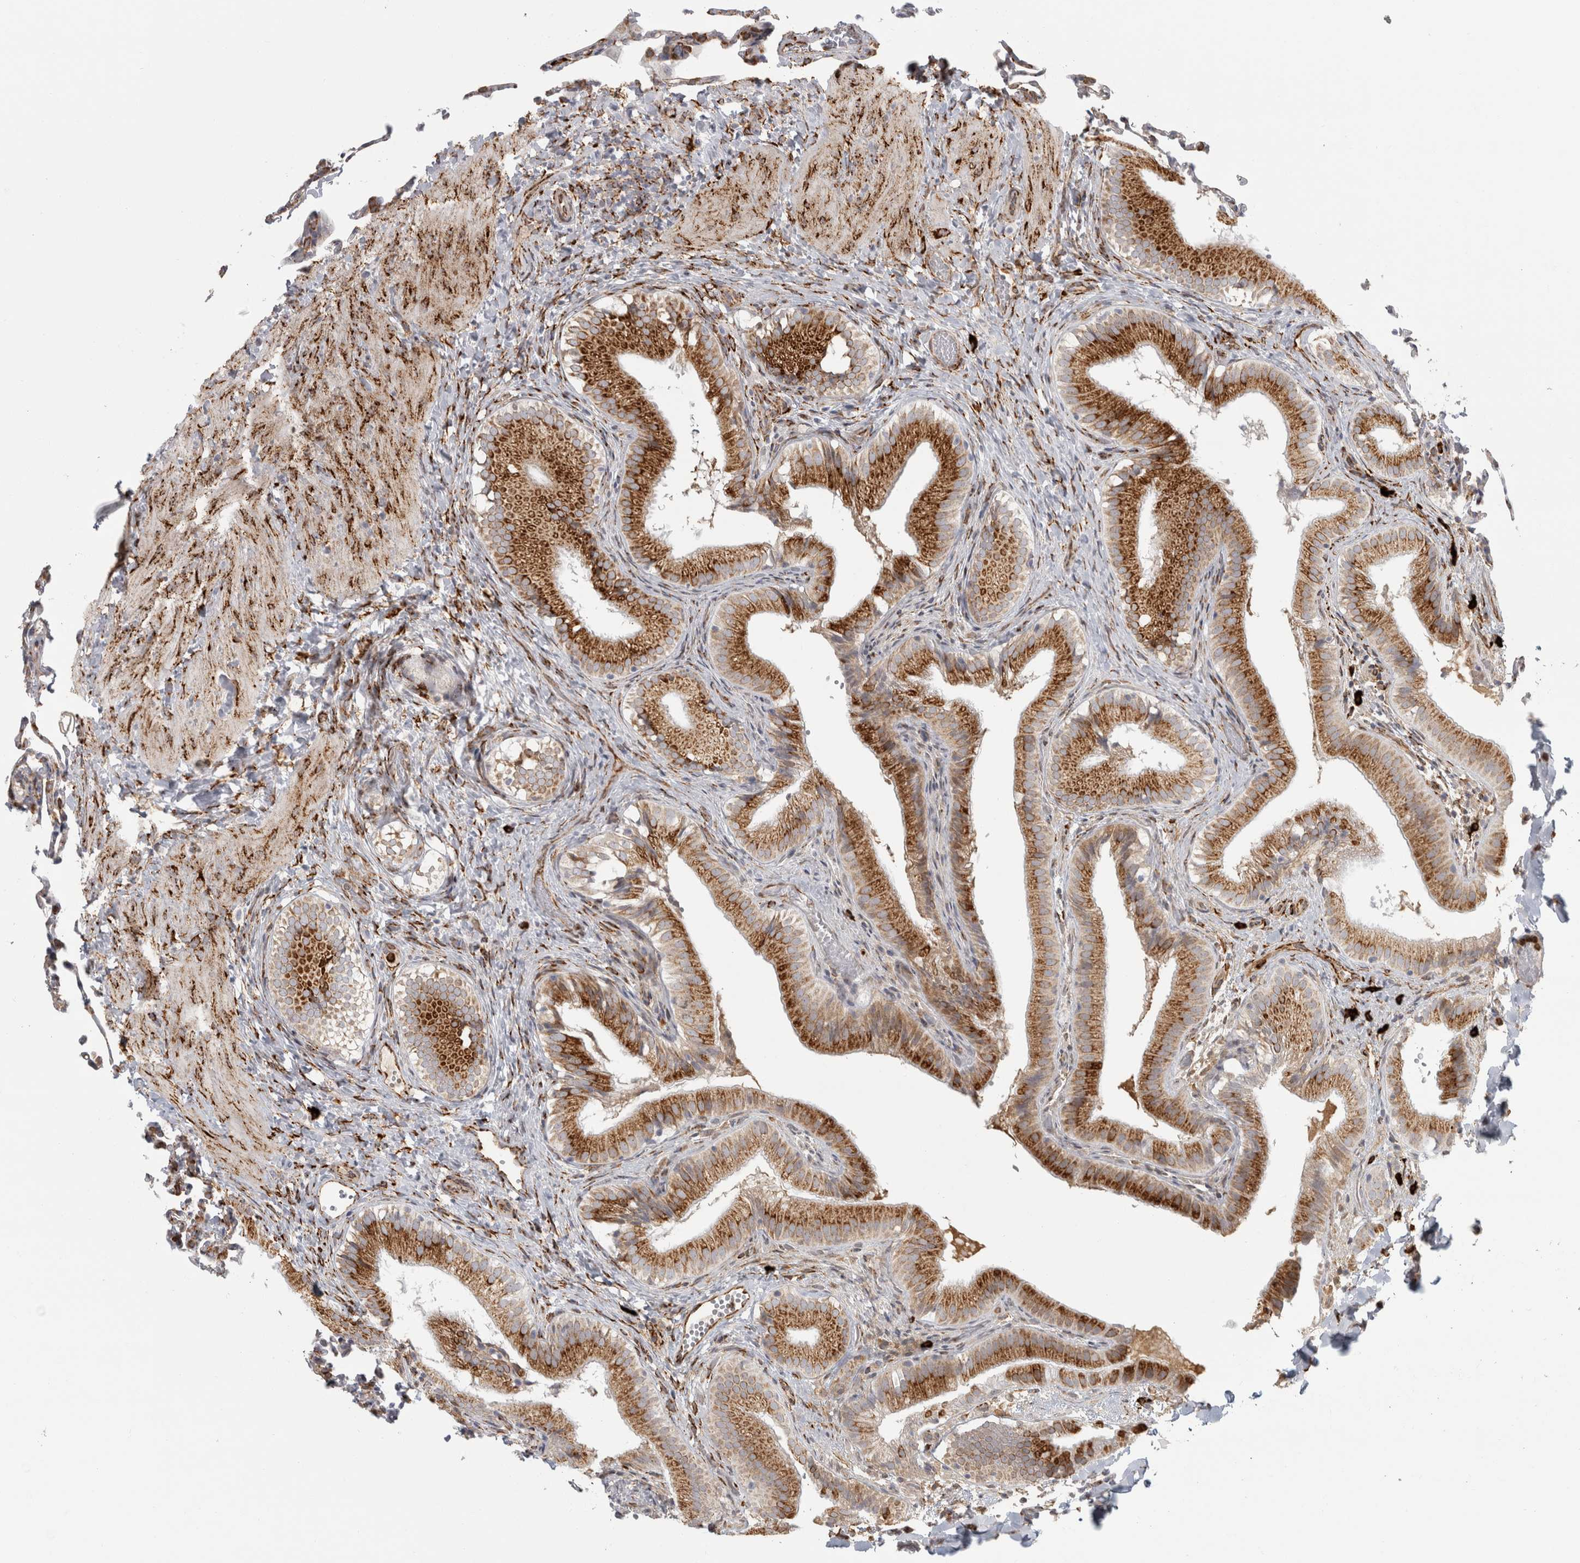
{"staining": {"intensity": "strong", "quantity": ">75%", "location": "cytoplasmic/membranous"}, "tissue": "gallbladder", "cell_type": "Glandular cells", "image_type": "normal", "snomed": [{"axis": "morphology", "description": "Normal tissue, NOS"}, {"axis": "topography", "description": "Gallbladder"}], "caption": "Immunohistochemistry (DAB (3,3'-diaminobenzidine)) staining of unremarkable gallbladder demonstrates strong cytoplasmic/membranous protein positivity in approximately >75% of glandular cells.", "gene": "OSTN", "patient": {"sex": "female", "age": 30}}